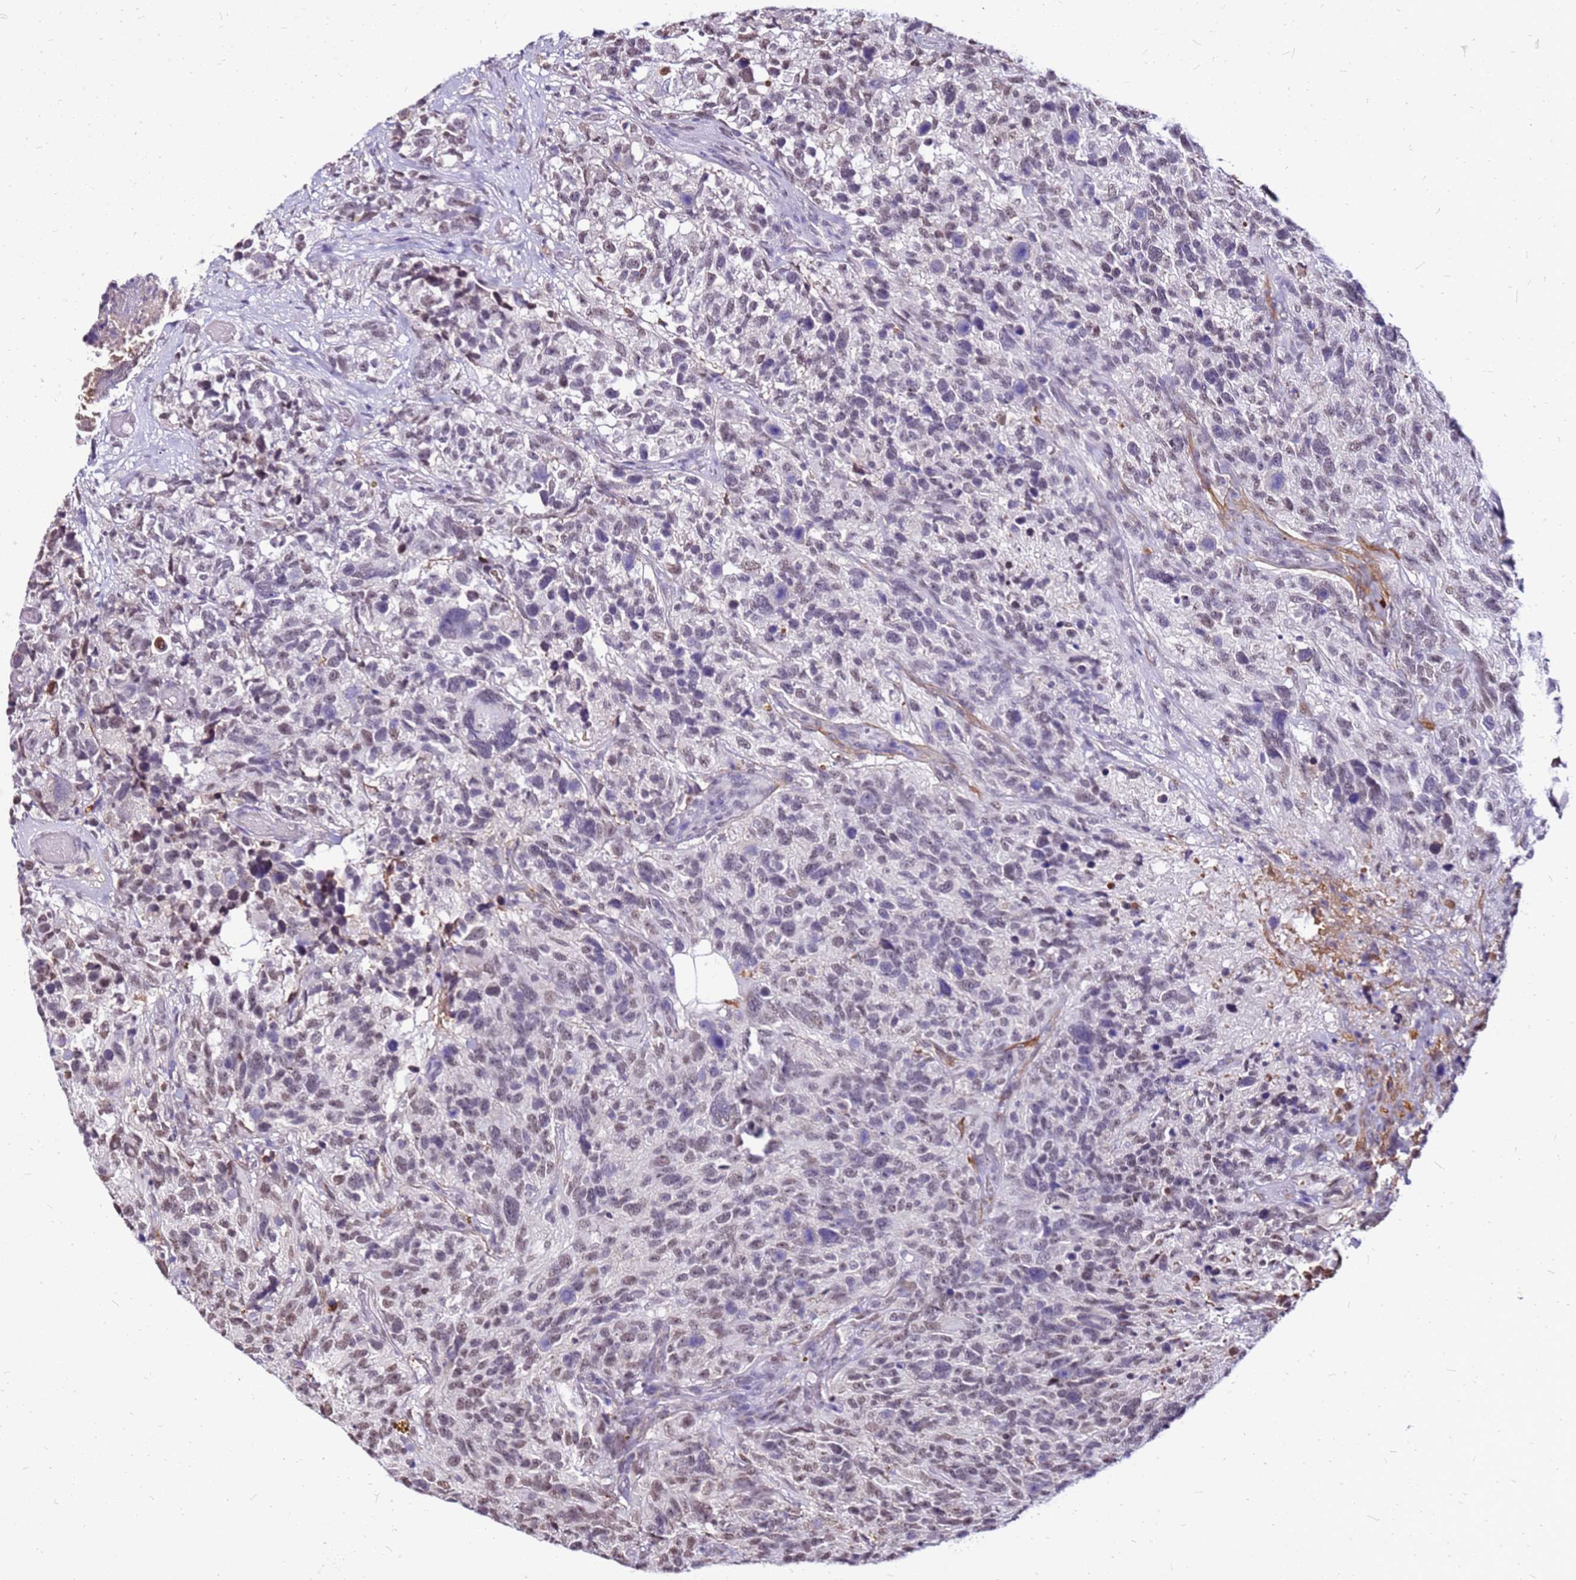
{"staining": {"intensity": "weak", "quantity": "25%-75%", "location": "nuclear"}, "tissue": "glioma", "cell_type": "Tumor cells", "image_type": "cancer", "snomed": [{"axis": "morphology", "description": "Glioma, malignant, High grade"}, {"axis": "topography", "description": "Brain"}], "caption": "This micrograph reveals IHC staining of glioma, with low weak nuclear staining in about 25%-75% of tumor cells.", "gene": "ALDH1A3", "patient": {"sex": "male", "age": 69}}